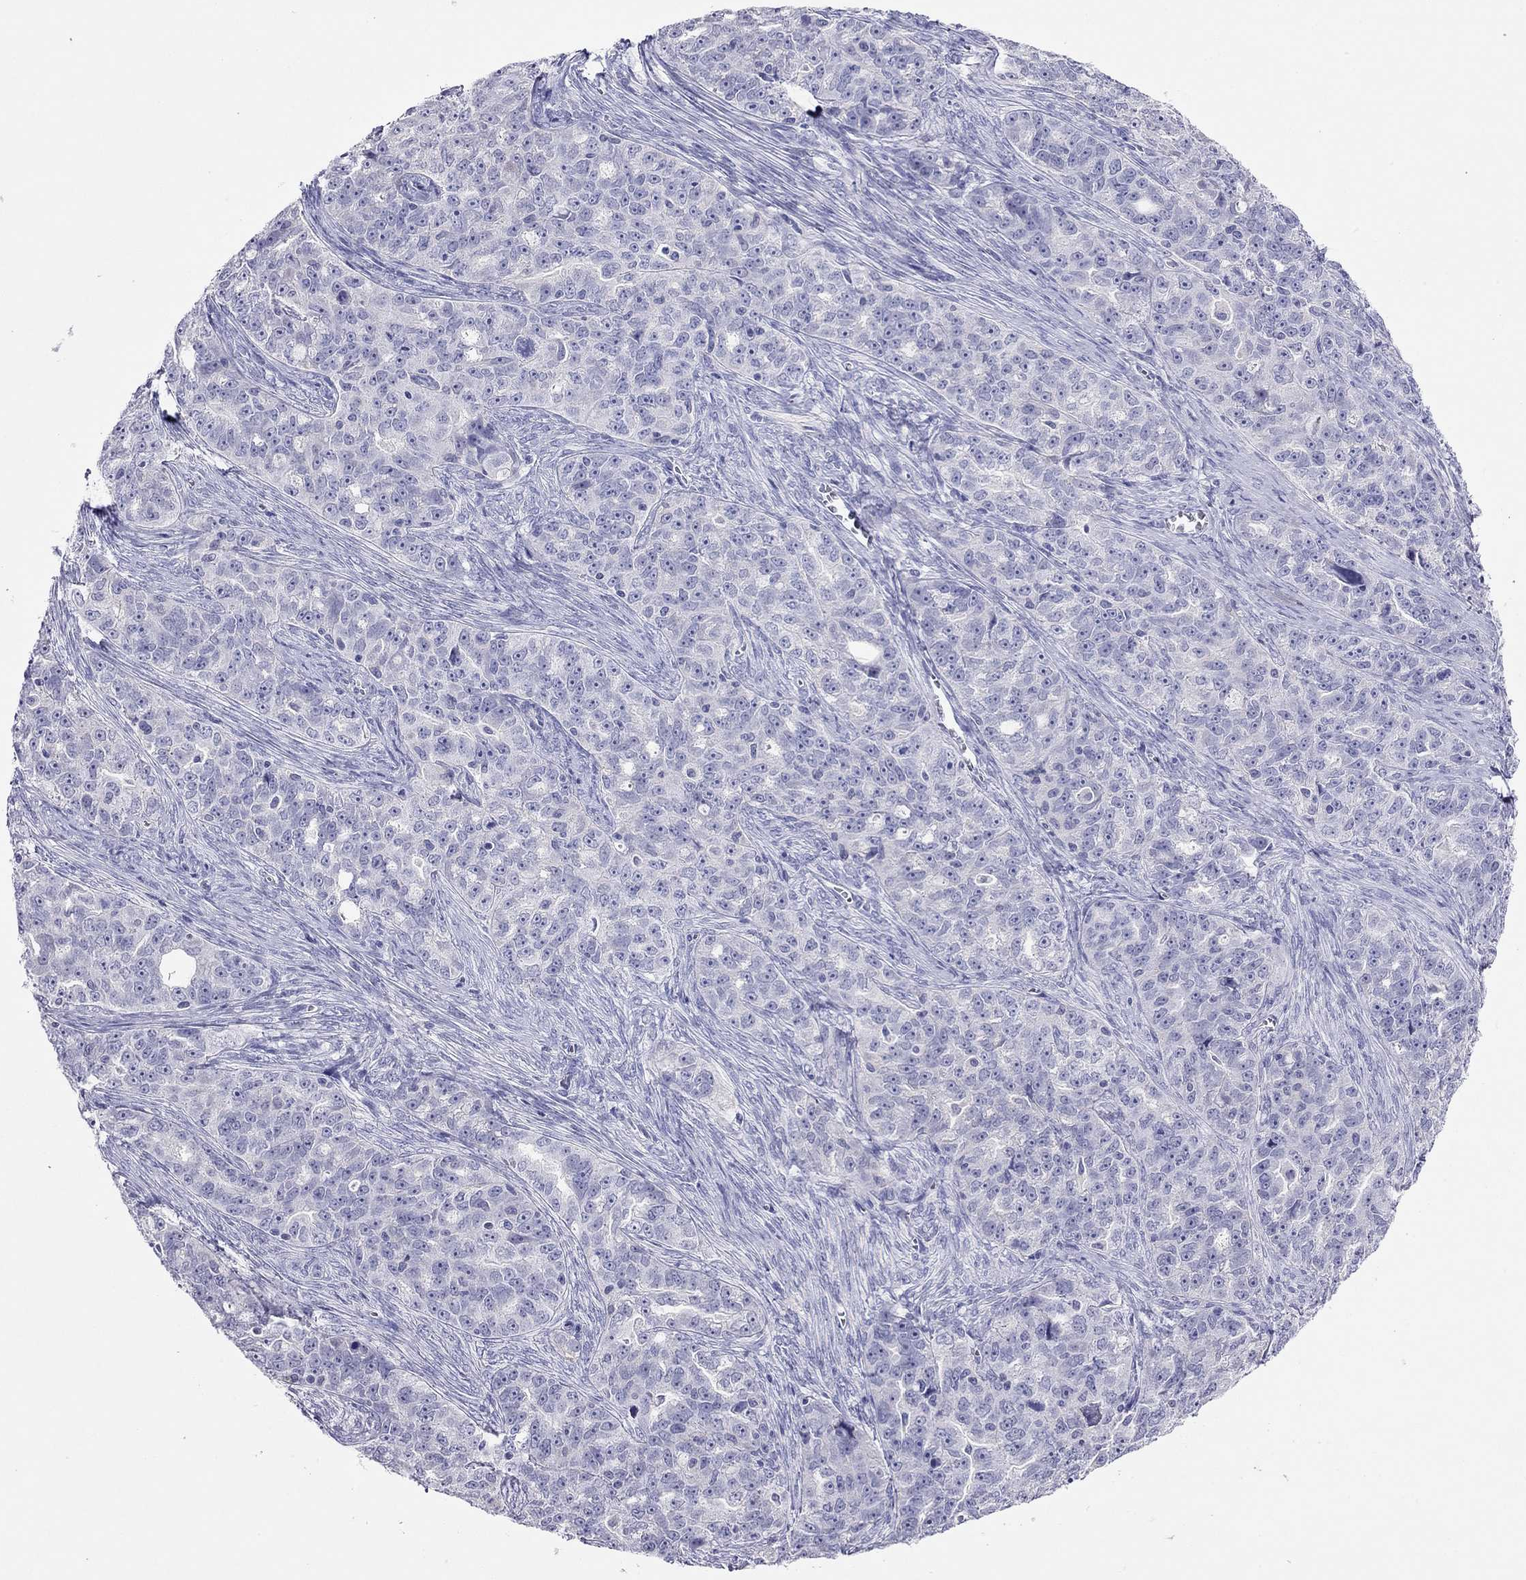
{"staining": {"intensity": "negative", "quantity": "none", "location": "none"}, "tissue": "ovarian cancer", "cell_type": "Tumor cells", "image_type": "cancer", "snomed": [{"axis": "morphology", "description": "Cystadenocarcinoma, serous, NOS"}, {"axis": "topography", "description": "Ovary"}], "caption": "There is no significant positivity in tumor cells of ovarian serous cystadenocarcinoma.", "gene": "CAPNS2", "patient": {"sex": "female", "age": 51}}